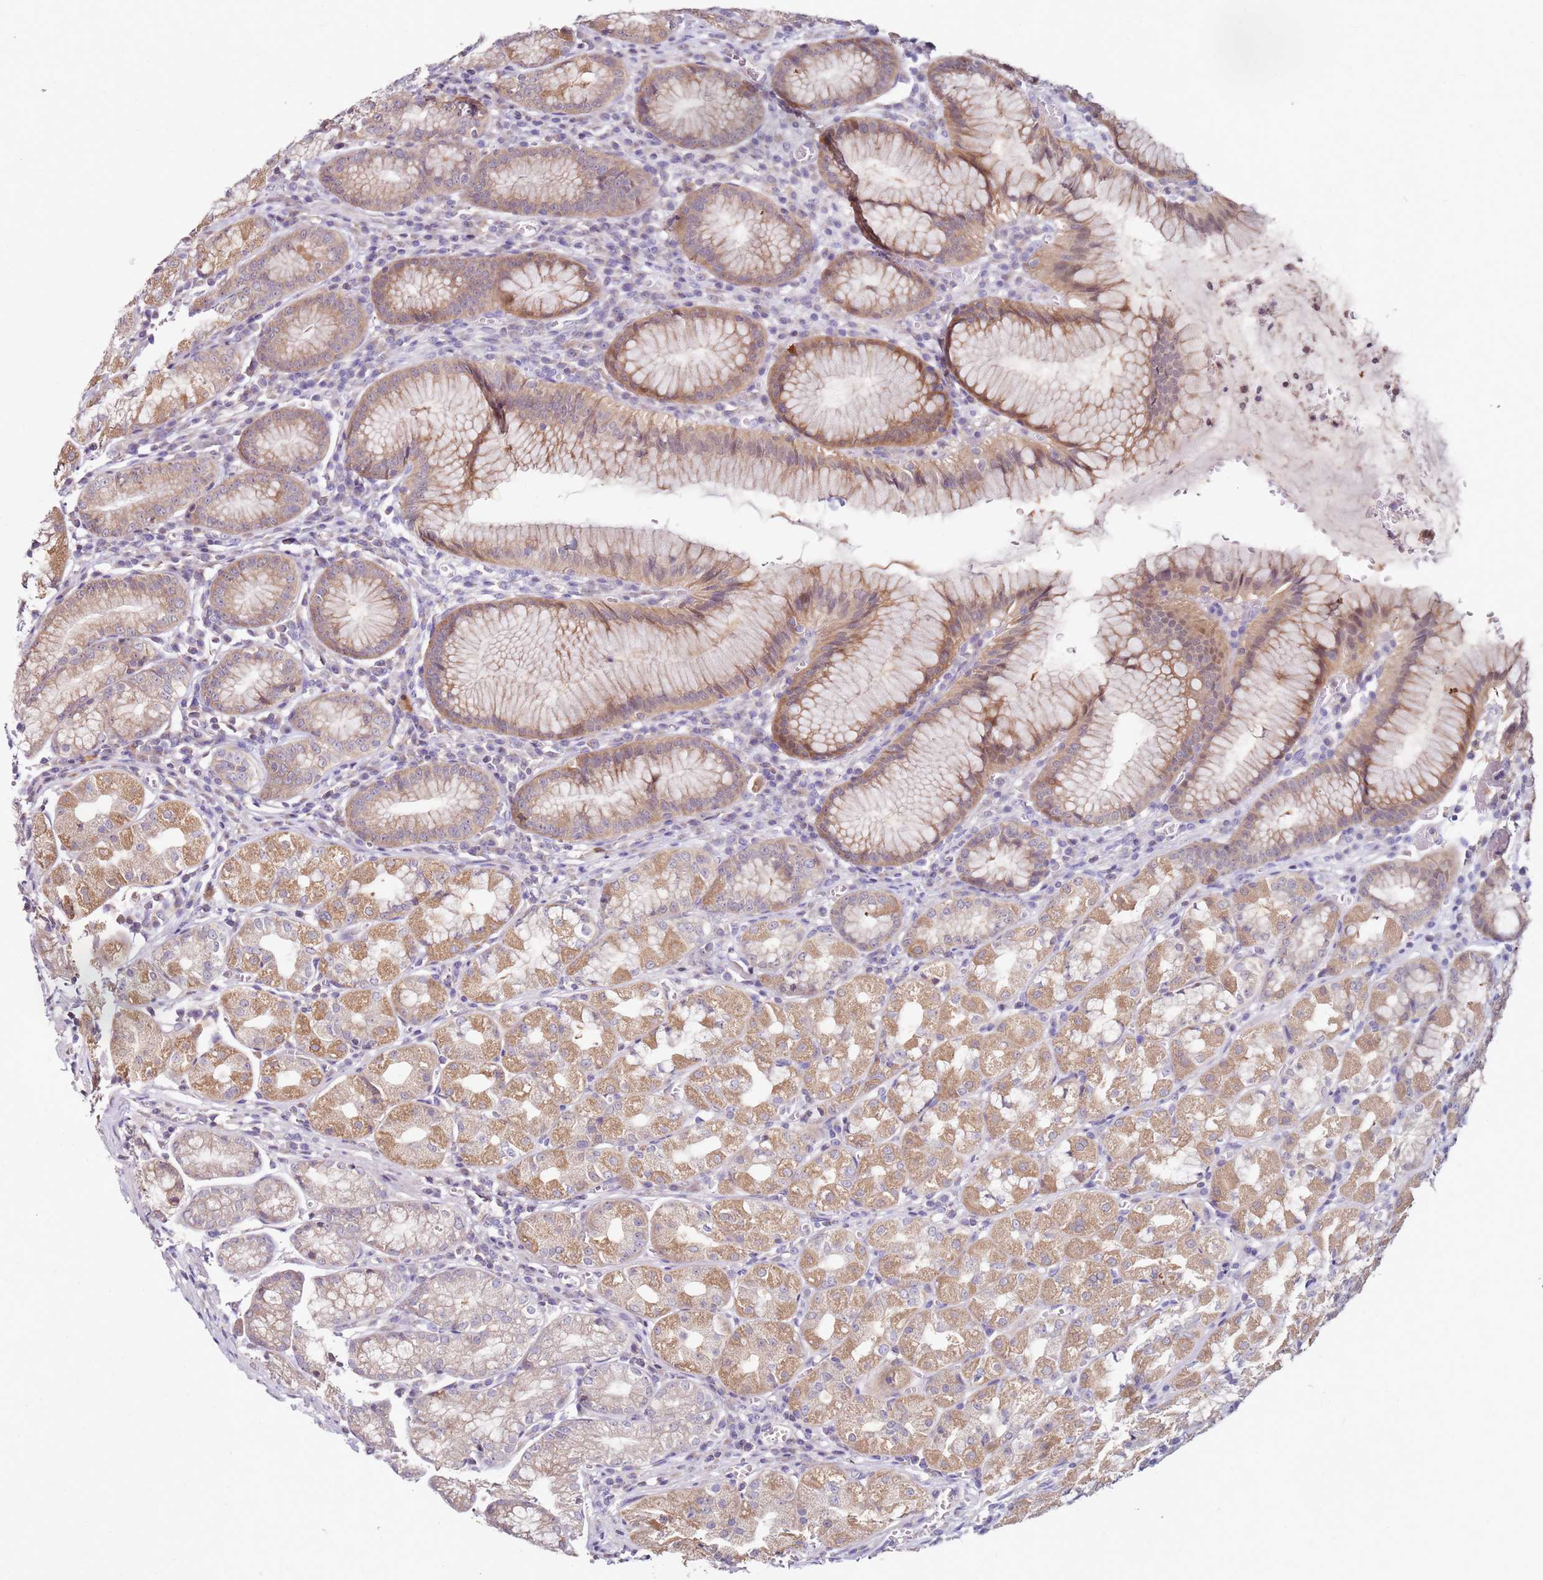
{"staining": {"intensity": "moderate", "quantity": "25%-75%", "location": "cytoplasmic/membranous"}, "tissue": "stomach", "cell_type": "Glandular cells", "image_type": "normal", "snomed": [{"axis": "morphology", "description": "Normal tissue, NOS"}, {"axis": "topography", "description": "Stomach"}], "caption": "Protein staining of unremarkable stomach shows moderate cytoplasmic/membranous staining in approximately 25%-75% of glandular cells.", "gene": "CNOT9", "patient": {"sex": "male", "age": 55}}